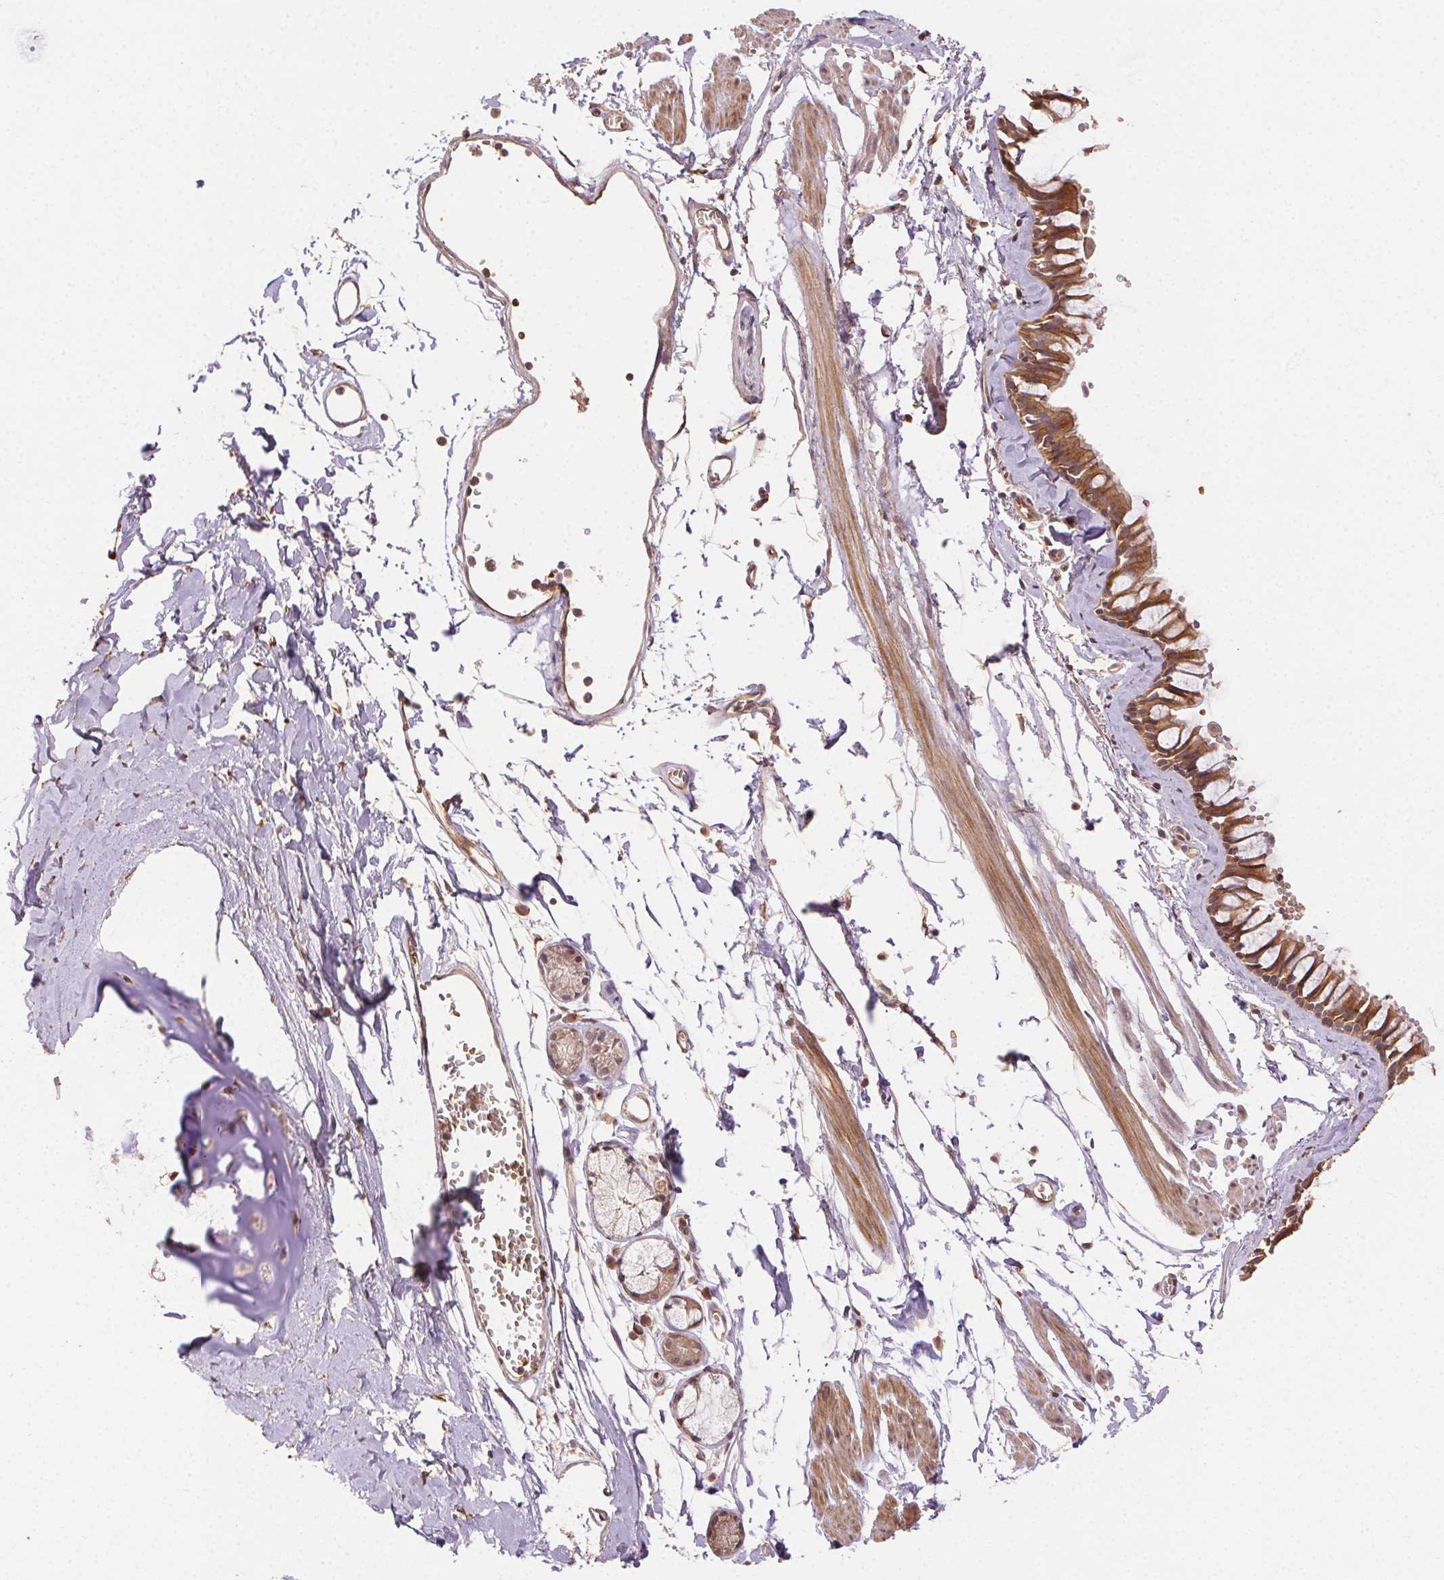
{"staining": {"intensity": "moderate", "quantity": ">75%", "location": "cytoplasmic/membranous"}, "tissue": "bronchus", "cell_type": "Respiratory epithelial cells", "image_type": "normal", "snomed": [{"axis": "morphology", "description": "Normal tissue, NOS"}, {"axis": "topography", "description": "Cartilage tissue"}, {"axis": "topography", "description": "Bronchus"}], "caption": "Bronchus stained with immunohistochemistry (IHC) shows moderate cytoplasmic/membranous positivity in approximately >75% of respiratory epithelial cells. (brown staining indicates protein expression, while blue staining denotes nuclei).", "gene": "KLHL15", "patient": {"sex": "female", "age": 59}}